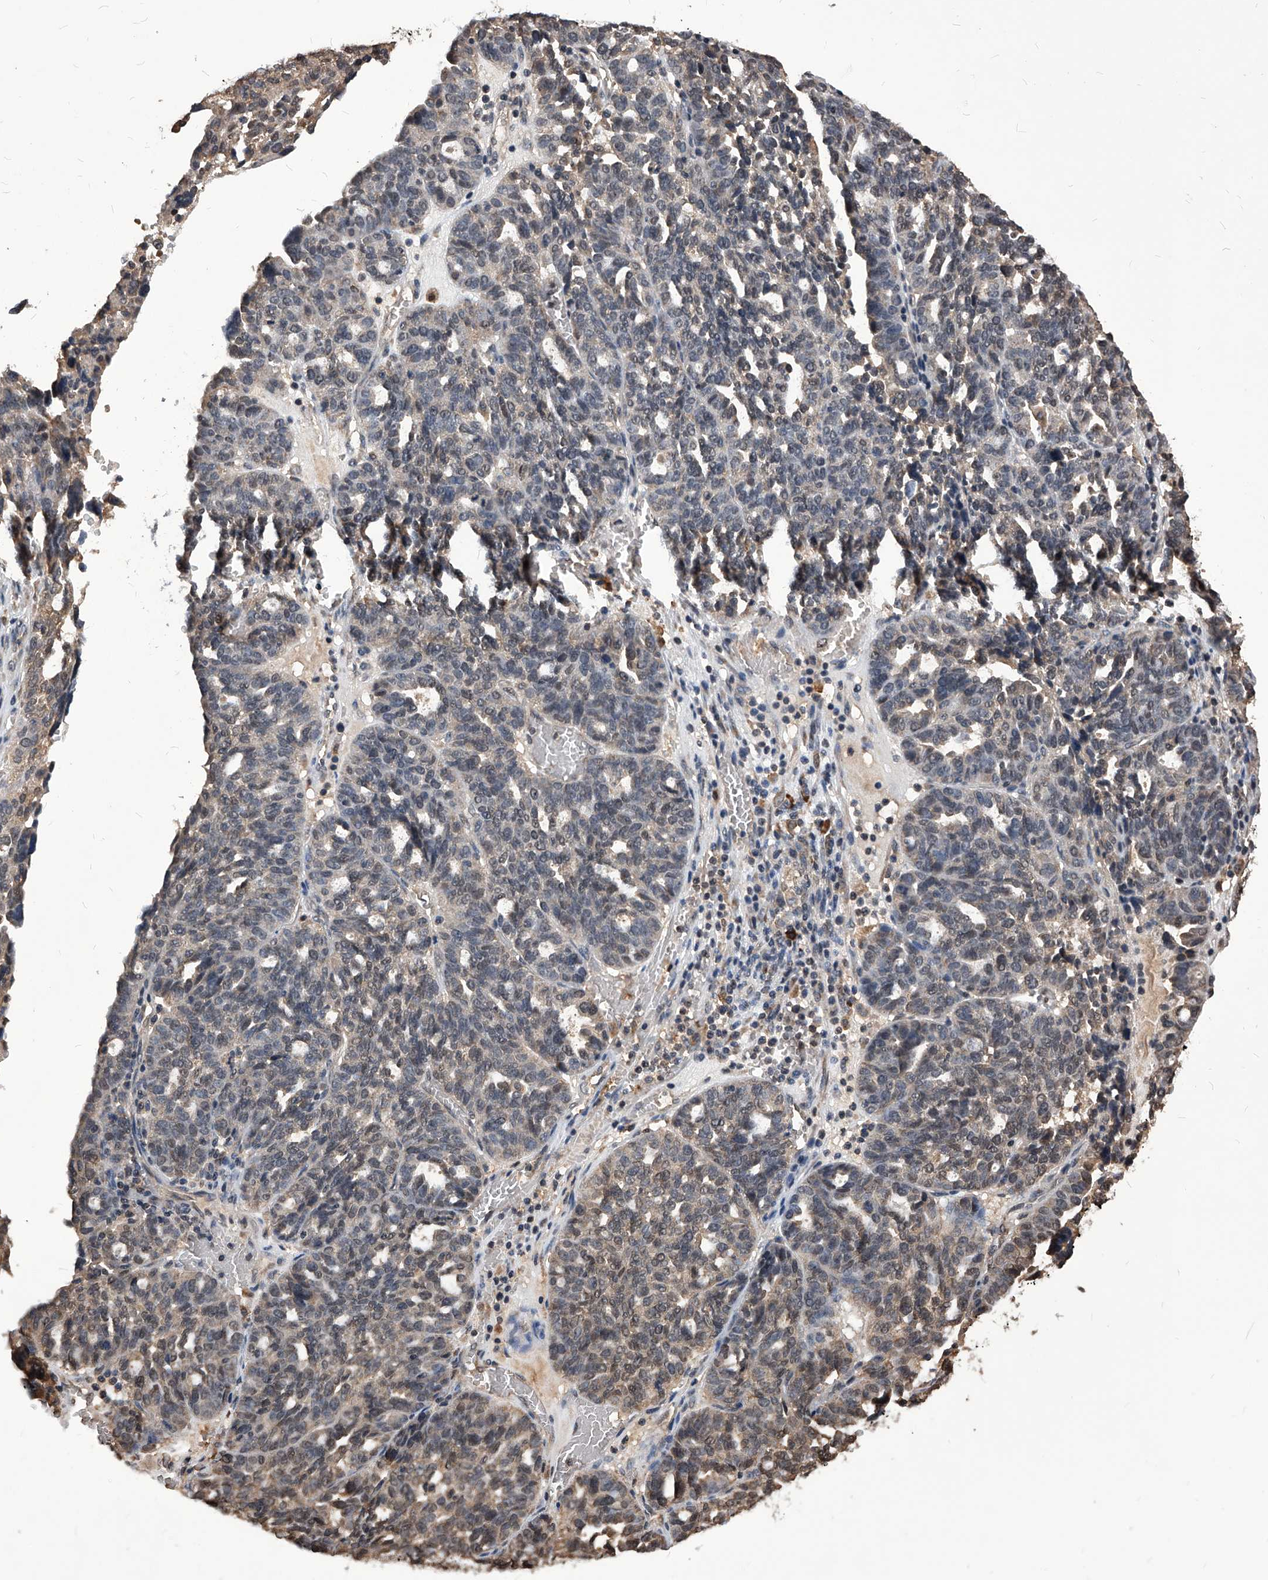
{"staining": {"intensity": "weak", "quantity": "<25%", "location": "cytoplasmic/membranous"}, "tissue": "ovarian cancer", "cell_type": "Tumor cells", "image_type": "cancer", "snomed": [{"axis": "morphology", "description": "Cystadenocarcinoma, serous, NOS"}, {"axis": "topography", "description": "Ovary"}], "caption": "Immunohistochemistry micrograph of neoplastic tissue: ovarian cancer (serous cystadenocarcinoma) stained with DAB (3,3'-diaminobenzidine) displays no significant protein staining in tumor cells. (Stains: DAB (3,3'-diaminobenzidine) immunohistochemistry (IHC) with hematoxylin counter stain, Microscopy: brightfield microscopy at high magnification).", "gene": "ID1", "patient": {"sex": "female", "age": 59}}